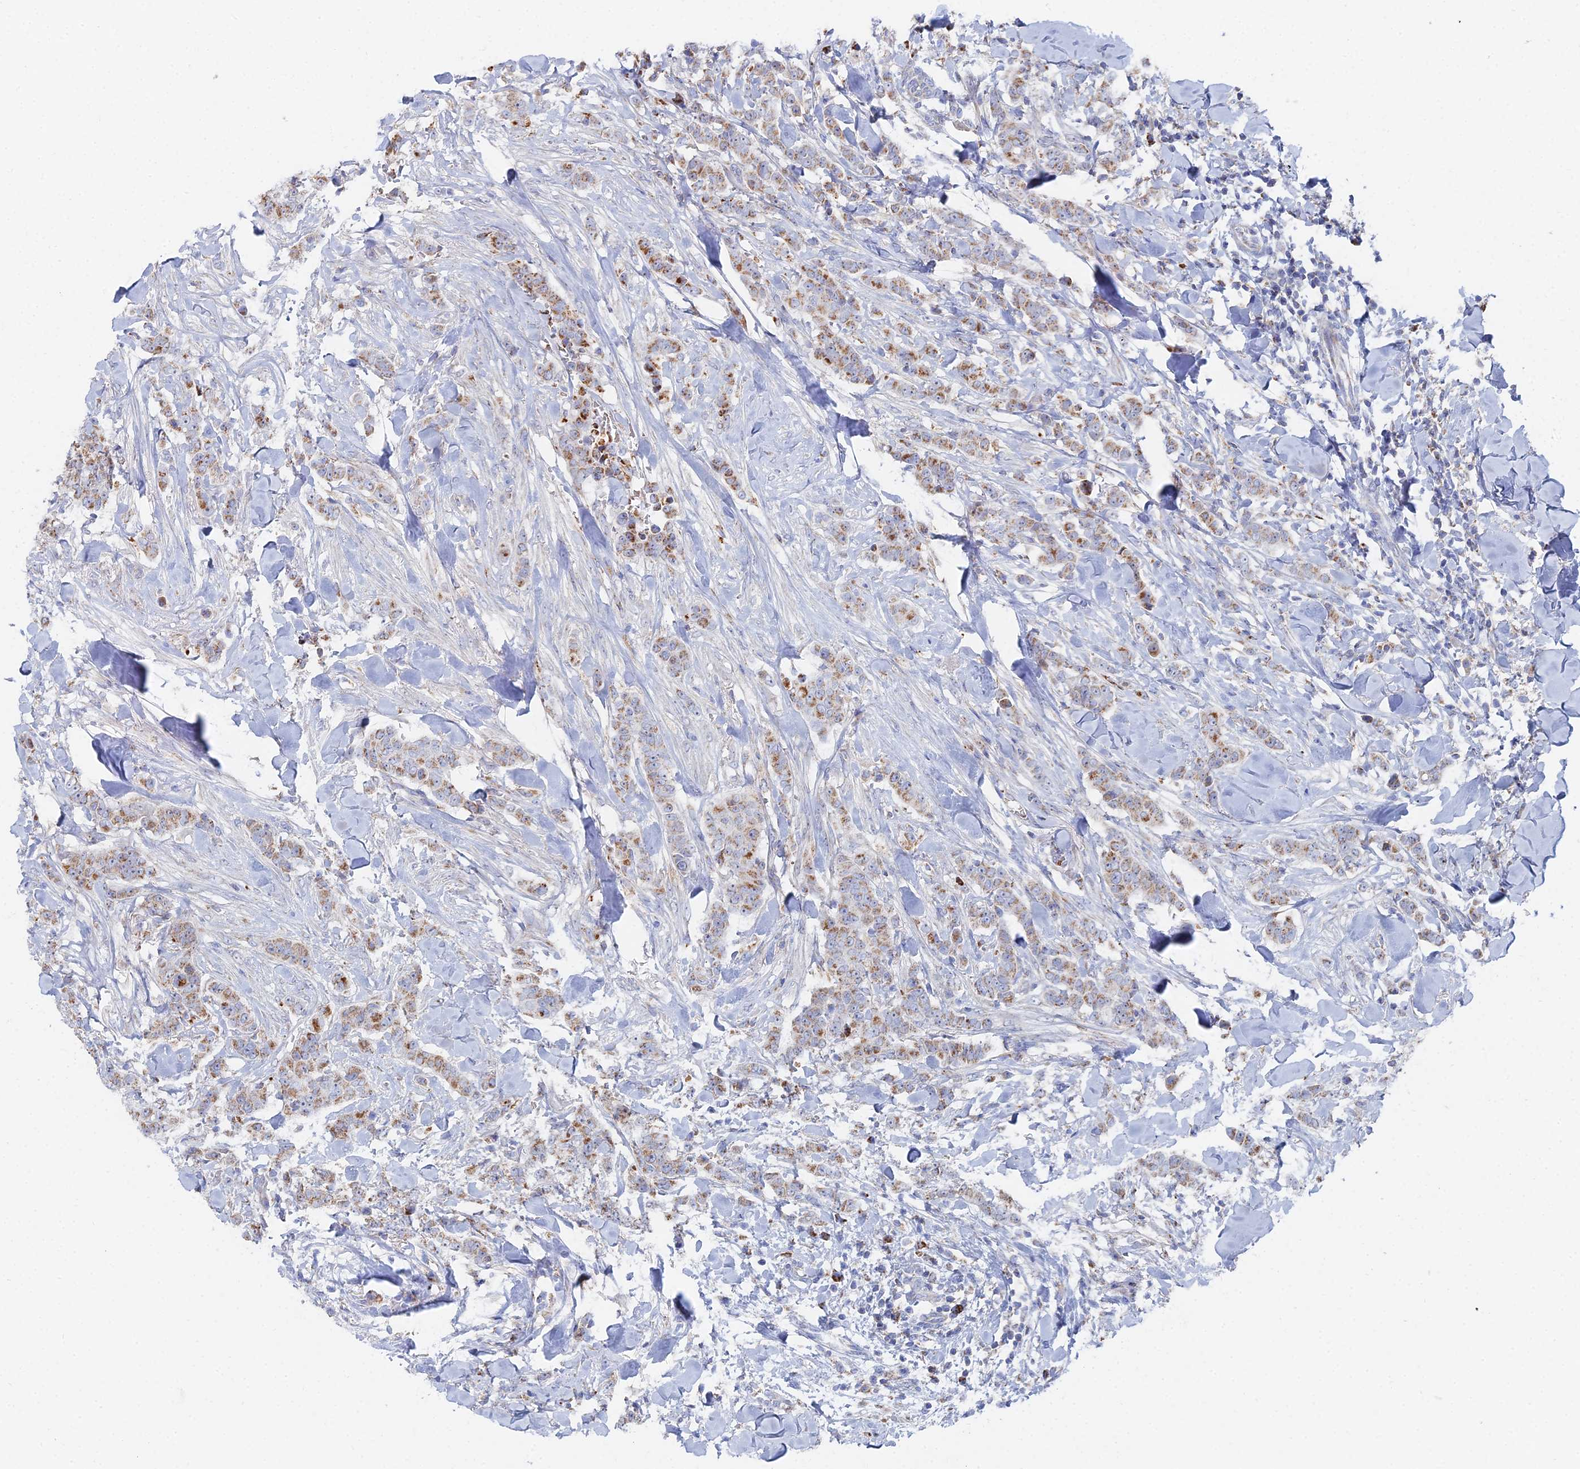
{"staining": {"intensity": "moderate", "quantity": ">75%", "location": "cytoplasmic/membranous"}, "tissue": "breast cancer", "cell_type": "Tumor cells", "image_type": "cancer", "snomed": [{"axis": "morphology", "description": "Duct carcinoma"}, {"axis": "topography", "description": "Breast"}], "caption": "Immunohistochemistry (IHC) image of neoplastic tissue: intraductal carcinoma (breast) stained using IHC demonstrates medium levels of moderate protein expression localized specifically in the cytoplasmic/membranous of tumor cells, appearing as a cytoplasmic/membranous brown color.", "gene": "MPC1", "patient": {"sex": "female", "age": 40}}